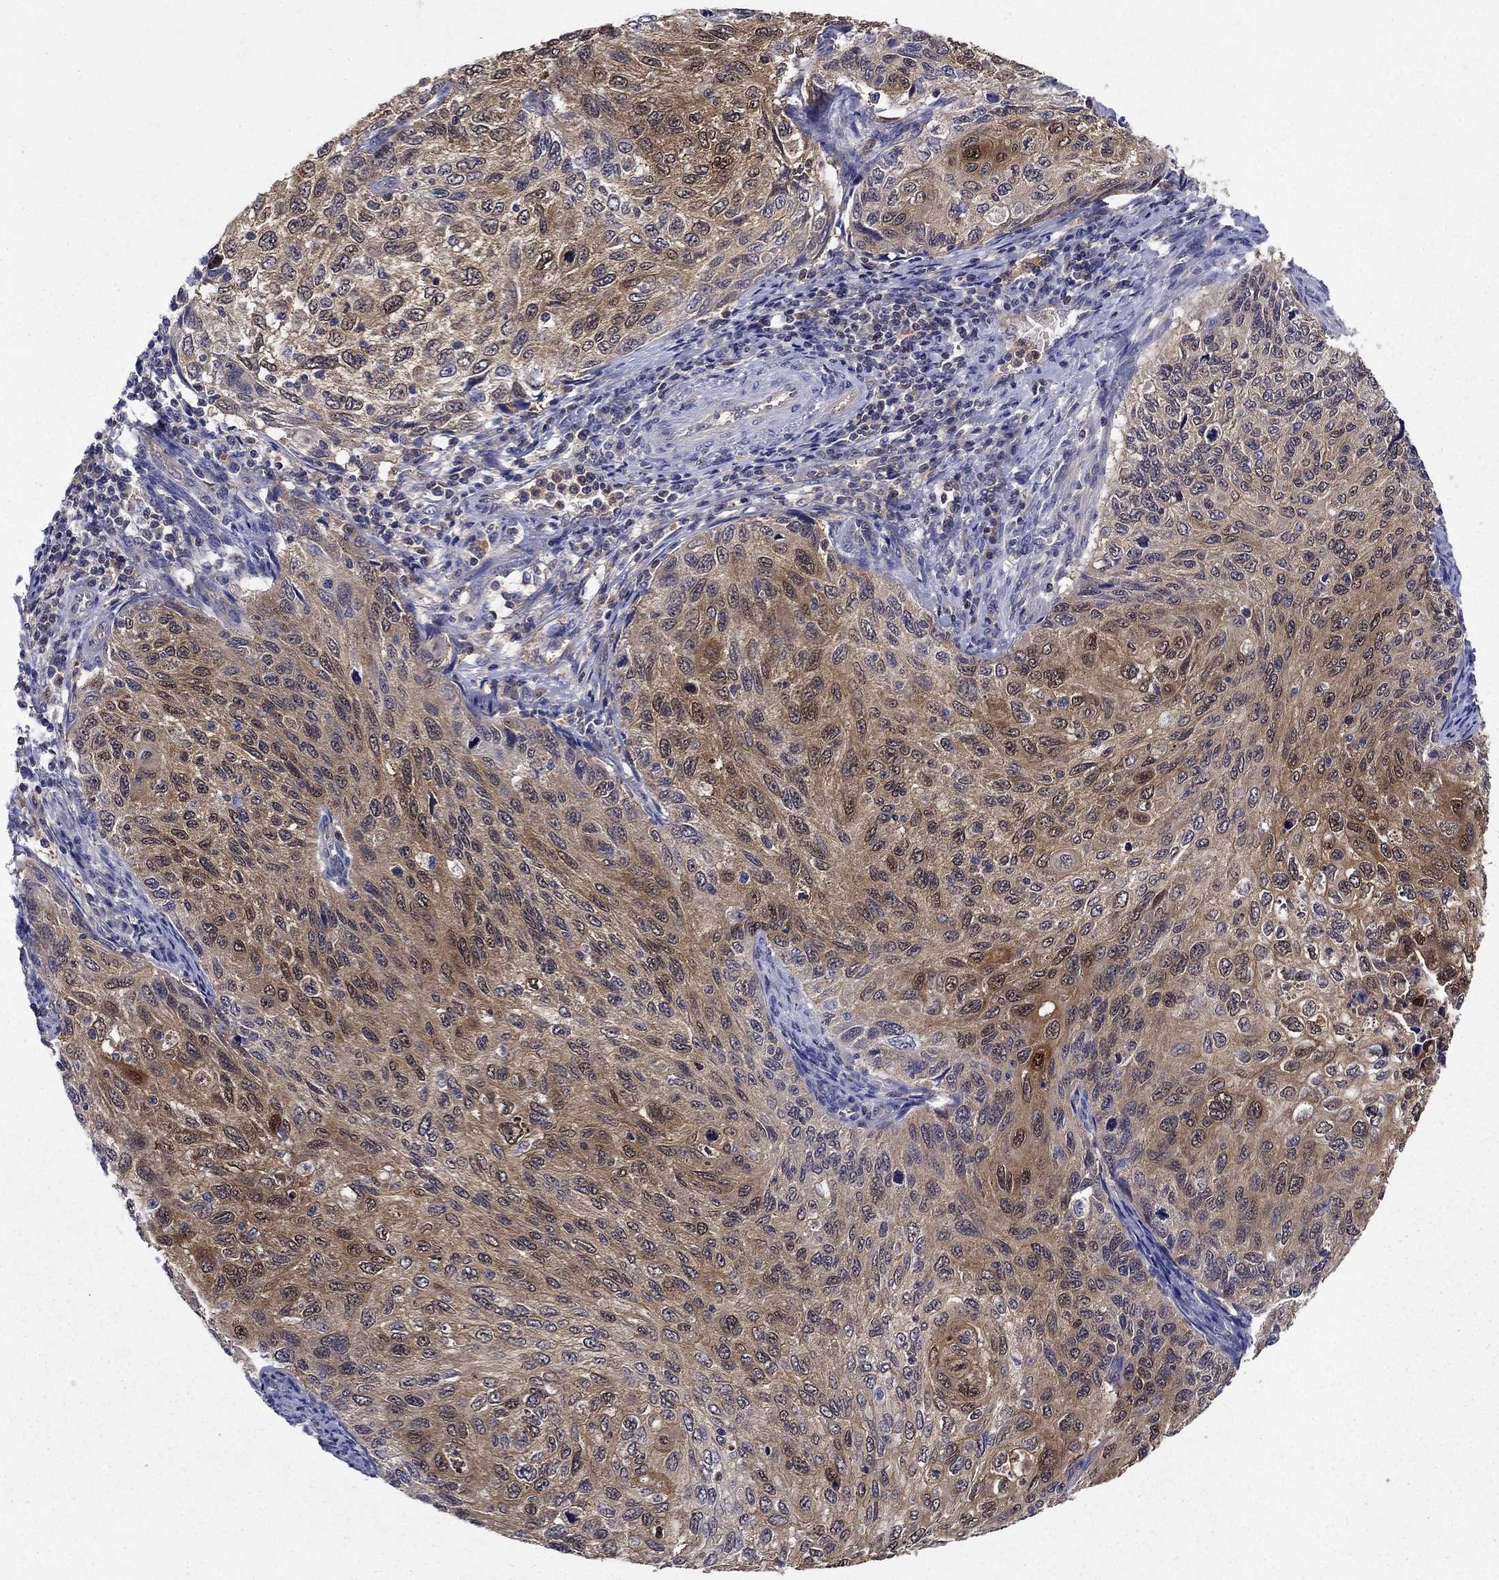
{"staining": {"intensity": "moderate", "quantity": ">75%", "location": "cytoplasmic/membranous"}, "tissue": "cervical cancer", "cell_type": "Tumor cells", "image_type": "cancer", "snomed": [{"axis": "morphology", "description": "Squamous cell carcinoma, NOS"}, {"axis": "topography", "description": "Cervix"}], "caption": "An immunohistochemistry (IHC) histopathology image of neoplastic tissue is shown. Protein staining in brown shows moderate cytoplasmic/membranous positivity in cervical cancer (squamous cell carcinoma) within tumor cells.", "gene": "GLTP", "patient": {"sex": "female", "age": 70}}